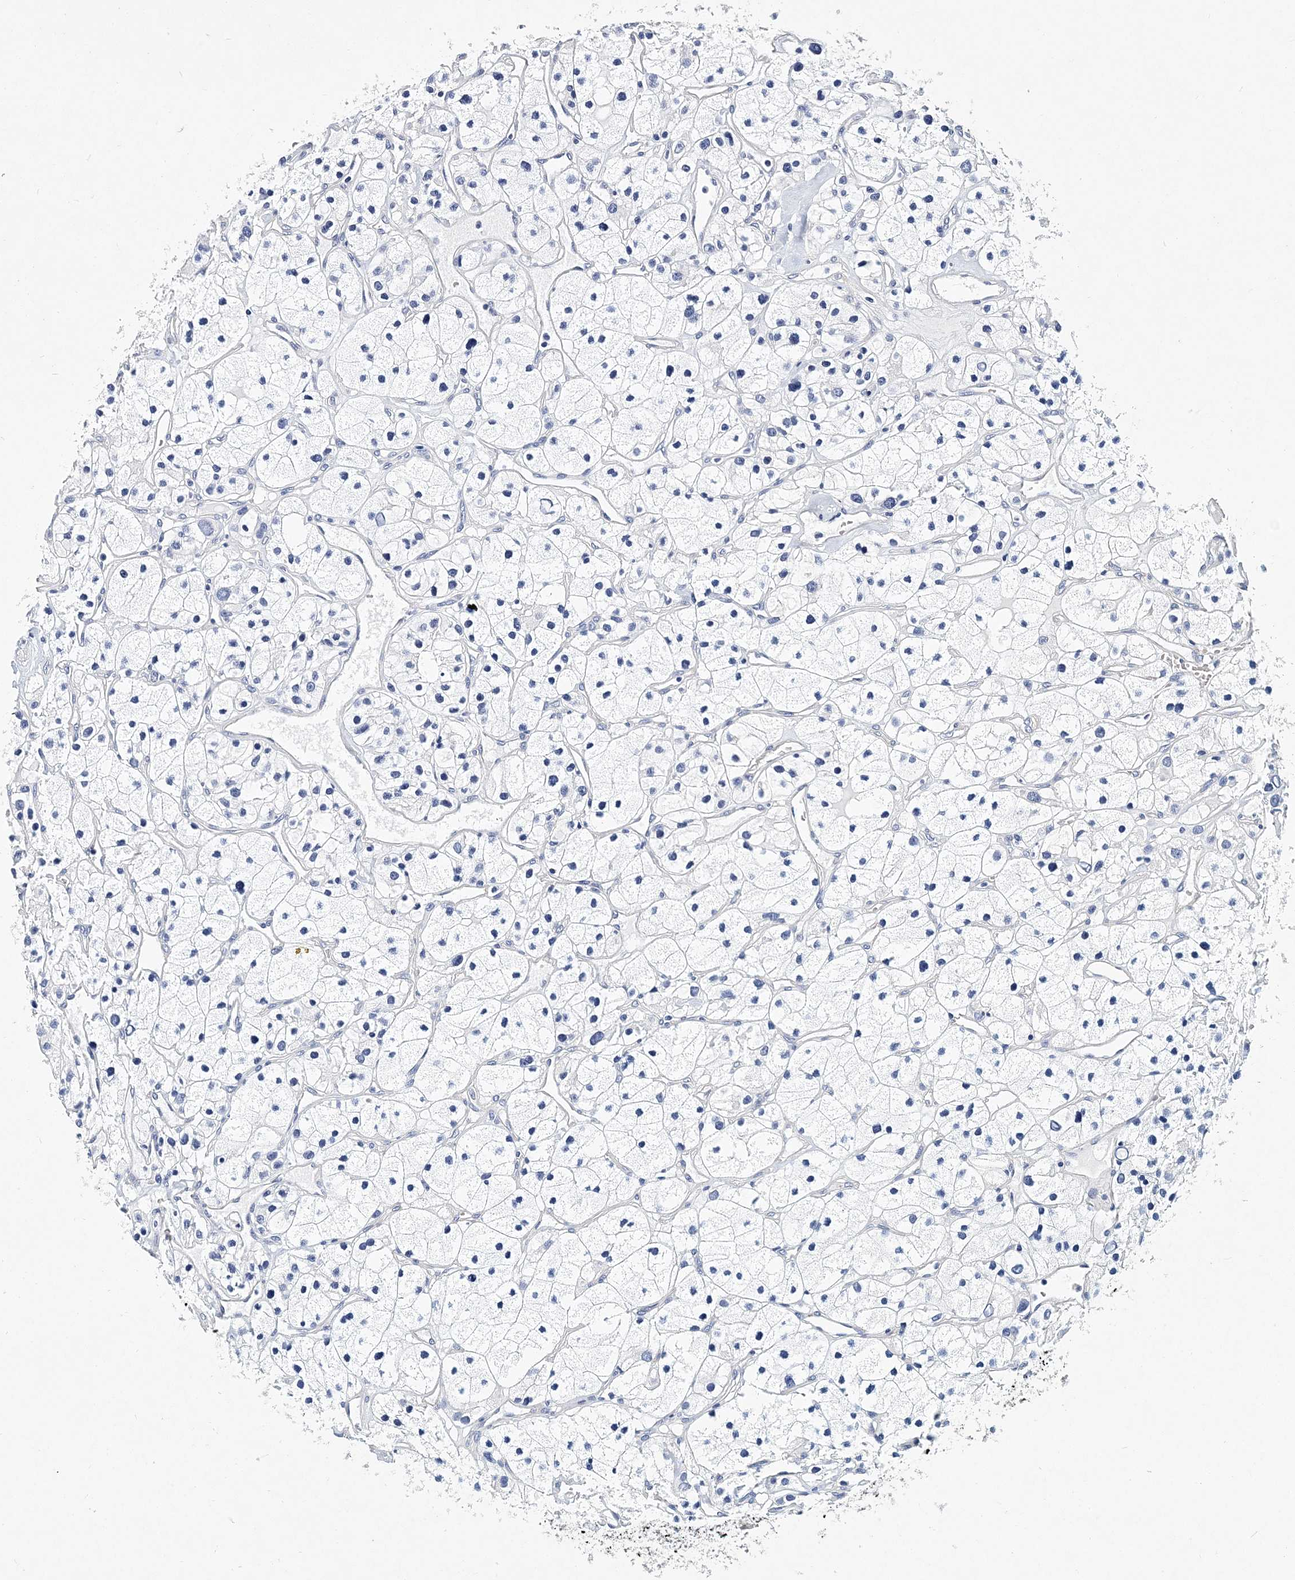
{"staining": {"intensity": "negative", "quantity": "none", "location": "none"}, "tissue": "renal cancer", "cell_type": "Tumor cells", "image_type": "cancer", "snomed": [{"axis": "morphology", "description": "Adenocarcinoma, NOS"}, {"axis": "topography", "description": "Kidney"}], "caption": "Immunohistochemistry (IHC) micrograph of neoplastic tissue: renal cancer (adenocarcinoma) stained with DAB (3,3'-diaminobenzidine) displays no significant protein positivity in tumor cells.", "gene": "ITGA2B", "patient": {"sex": "female", "age": 57}}